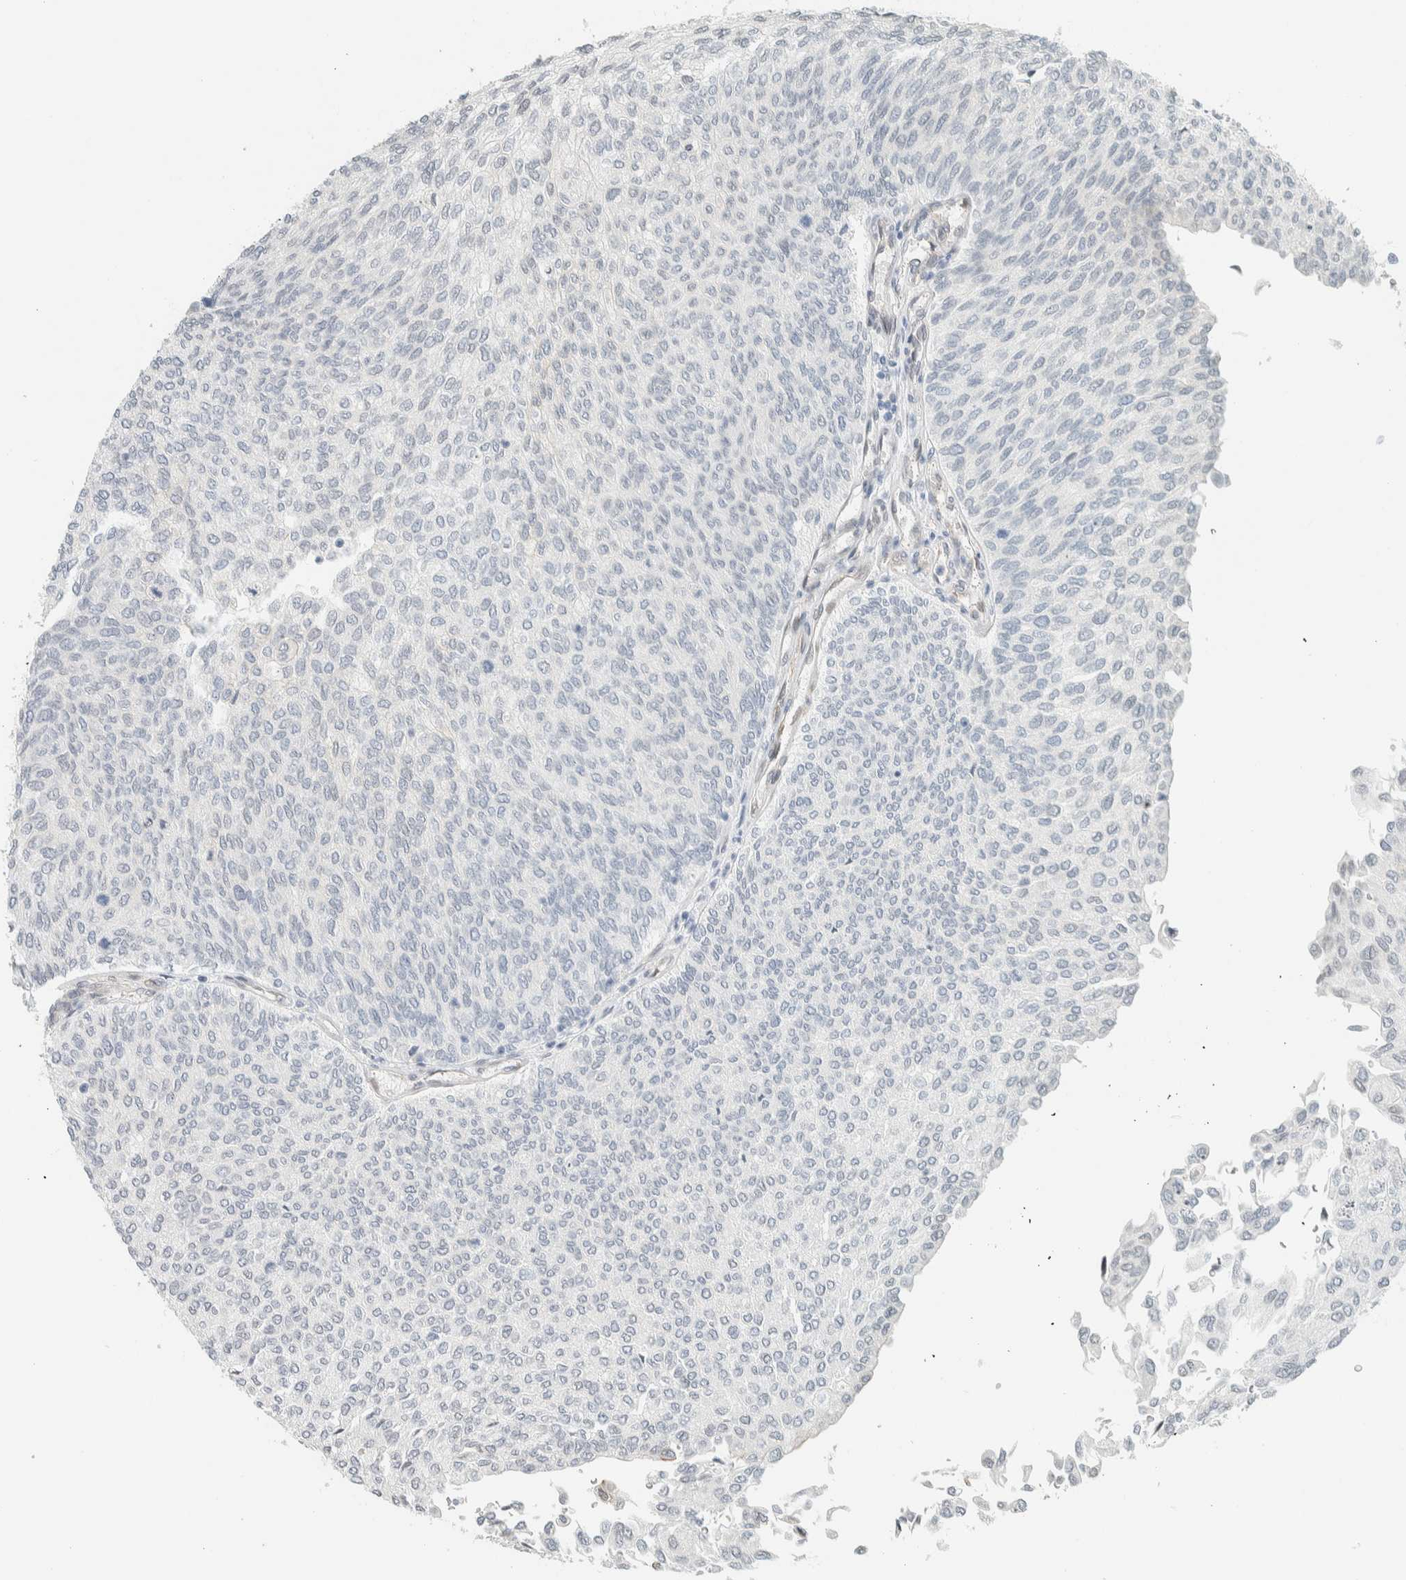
{"staining": {"intensity": "negative", "quantity": "none", "location": "none"}, "tissue": "urothelial cancer", "cell_type": "Tumor cells", "image_type": "cancer", "snomed": [{"axis": "morphology", "description": "Urothelial carcinoma, Low grade"}, {"axis": "topography", "description": "Urinary bladder"}], "caption": "Histopathology image shows no protein positivity in tumor cells of low-grade urothelial carcinoma tissue.", "gene": "C1QTNF12", "patient": {"sex": "female", "age": 79}}